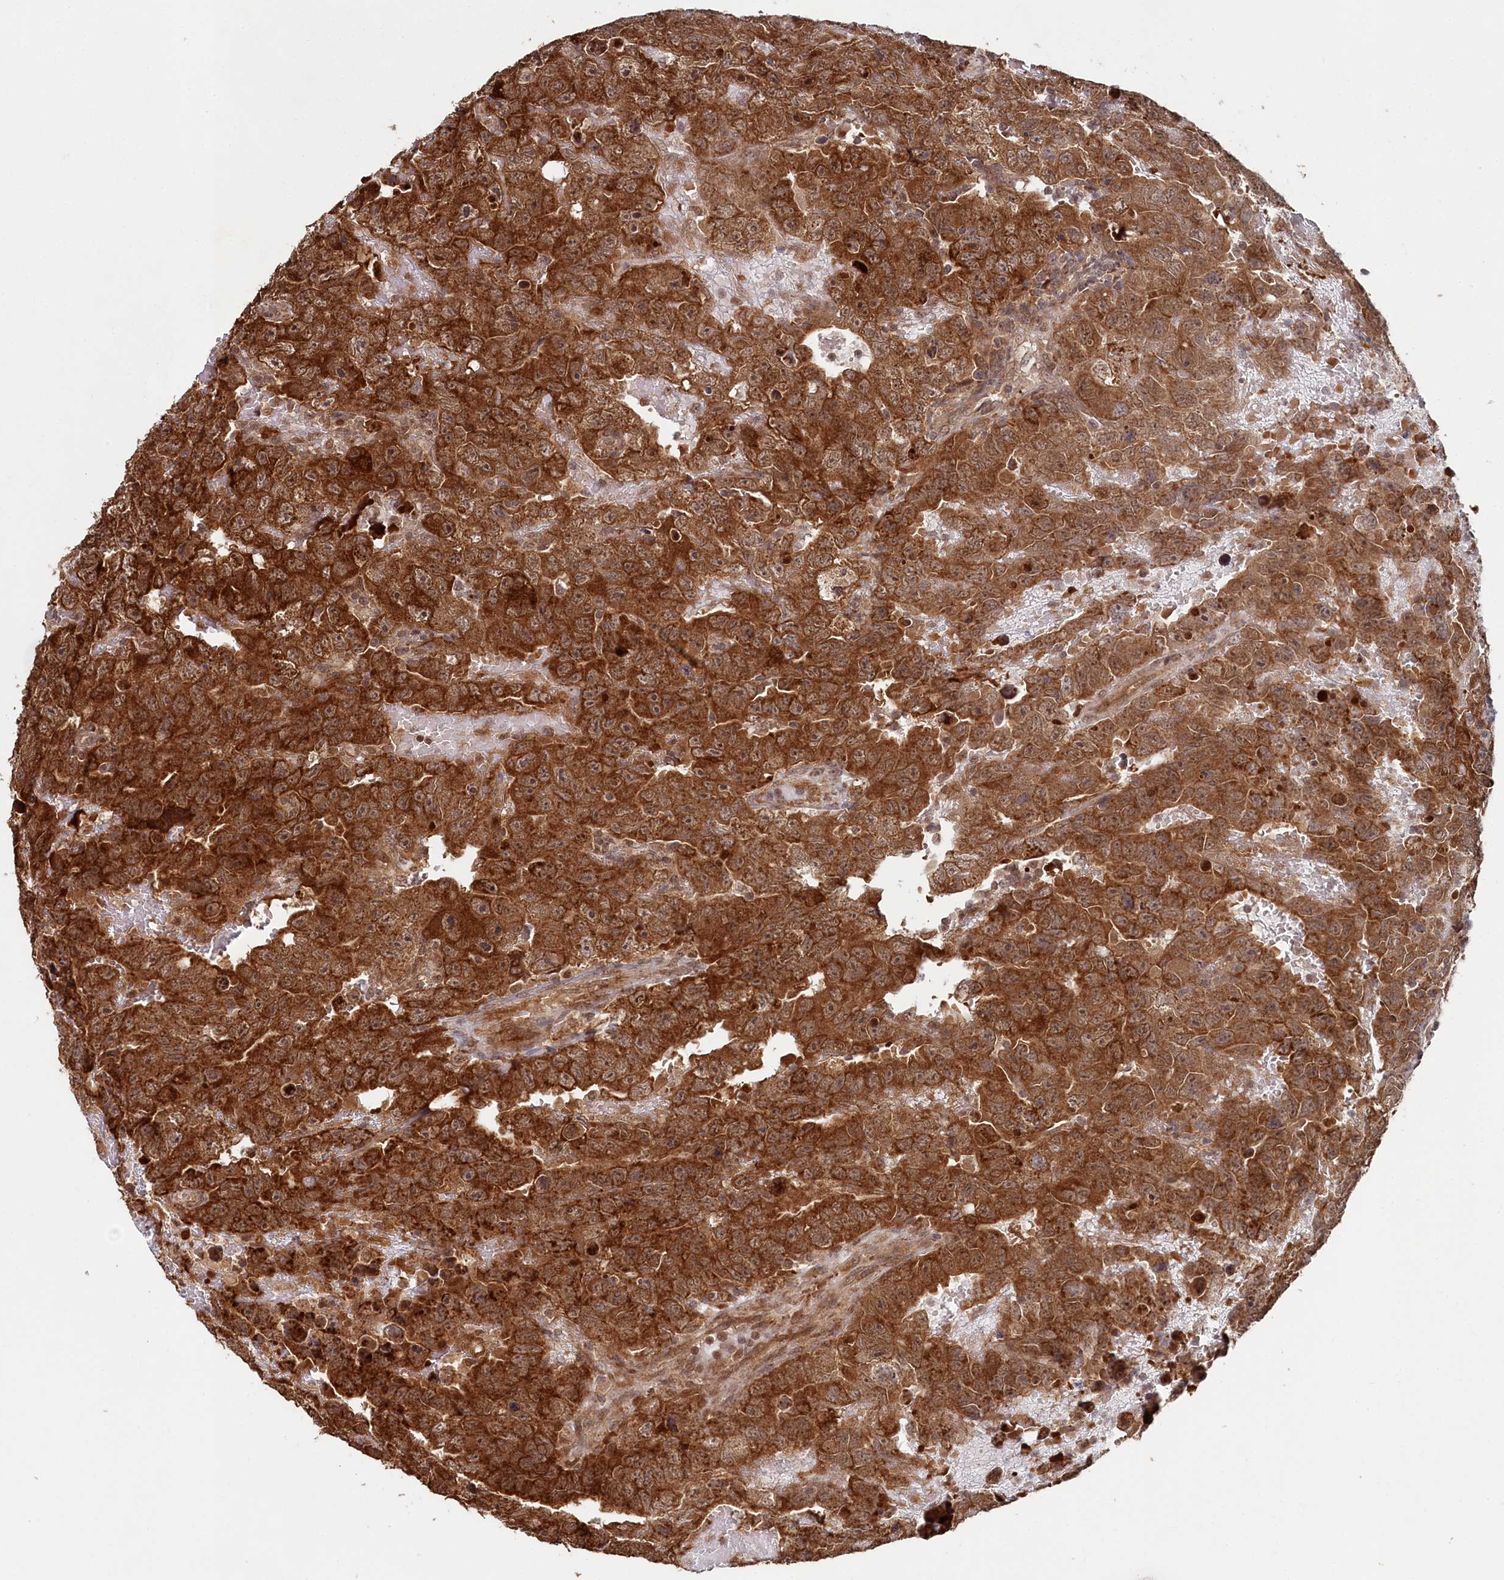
{"staining": {"intensity": "strong", "quantity": ">75%", "location": "cytoplasmic/membranous"}, "tissue": "testis cancer", "cell_type": "Tumor cells", "image_type": "cancer", "snomed": [{"axis": "morphology", "description": "Carcinoma, Embryonal, NOS"}, {"axis": "topography", "description": "Testis"}], "caption": "Immunohistochemical staining of testis embryonal carcinoma shows strong cytoplasmic/membranous protein expression in about >75% of tumor cells.", "gene": "WAPL", "patient": {"sex": "male", "age": 45}}